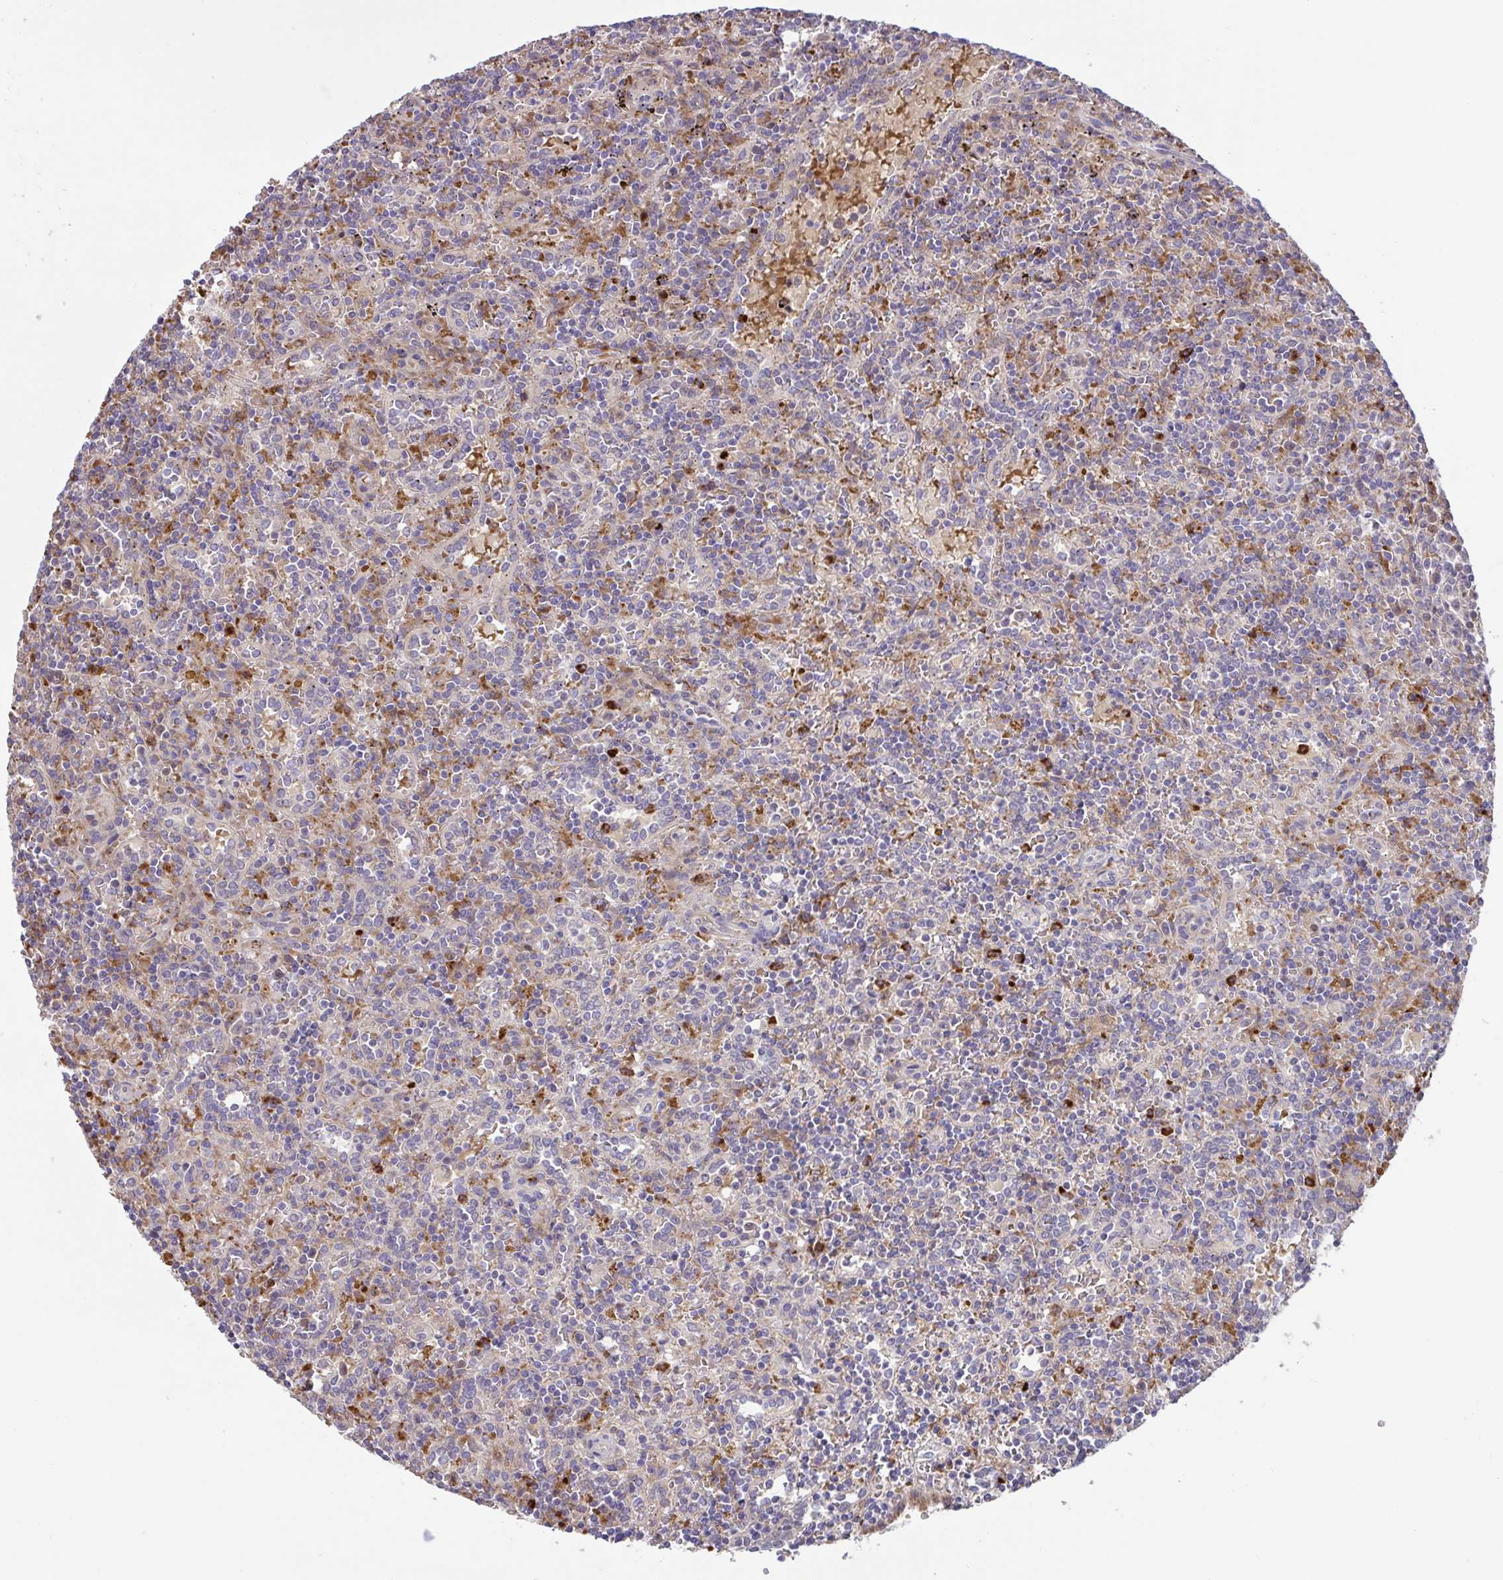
{"staining": {"intensity": "negative", "quantity": "none", "location": "none"}, "tissue": "lymphoma", "cell_type": "Tumor cells", "image_type": "cancer", "snomed": [{"axis": "morphology", "description": "Malignant lymphoma, non-Hodgkin's type, Low grade"}, {"axis": "topography", "description": "Spleen"}], "caption": "Immunohistochemistry histopathology image of human malignant lymphoma, non-Hodgkin's type (low-grade) stained for a protein (brown), which exhibits no staining in tumor cells. Nuclei are stained in blue.", "gene": "IL1R1", "patient": {"sex": "male", "age": 67}}